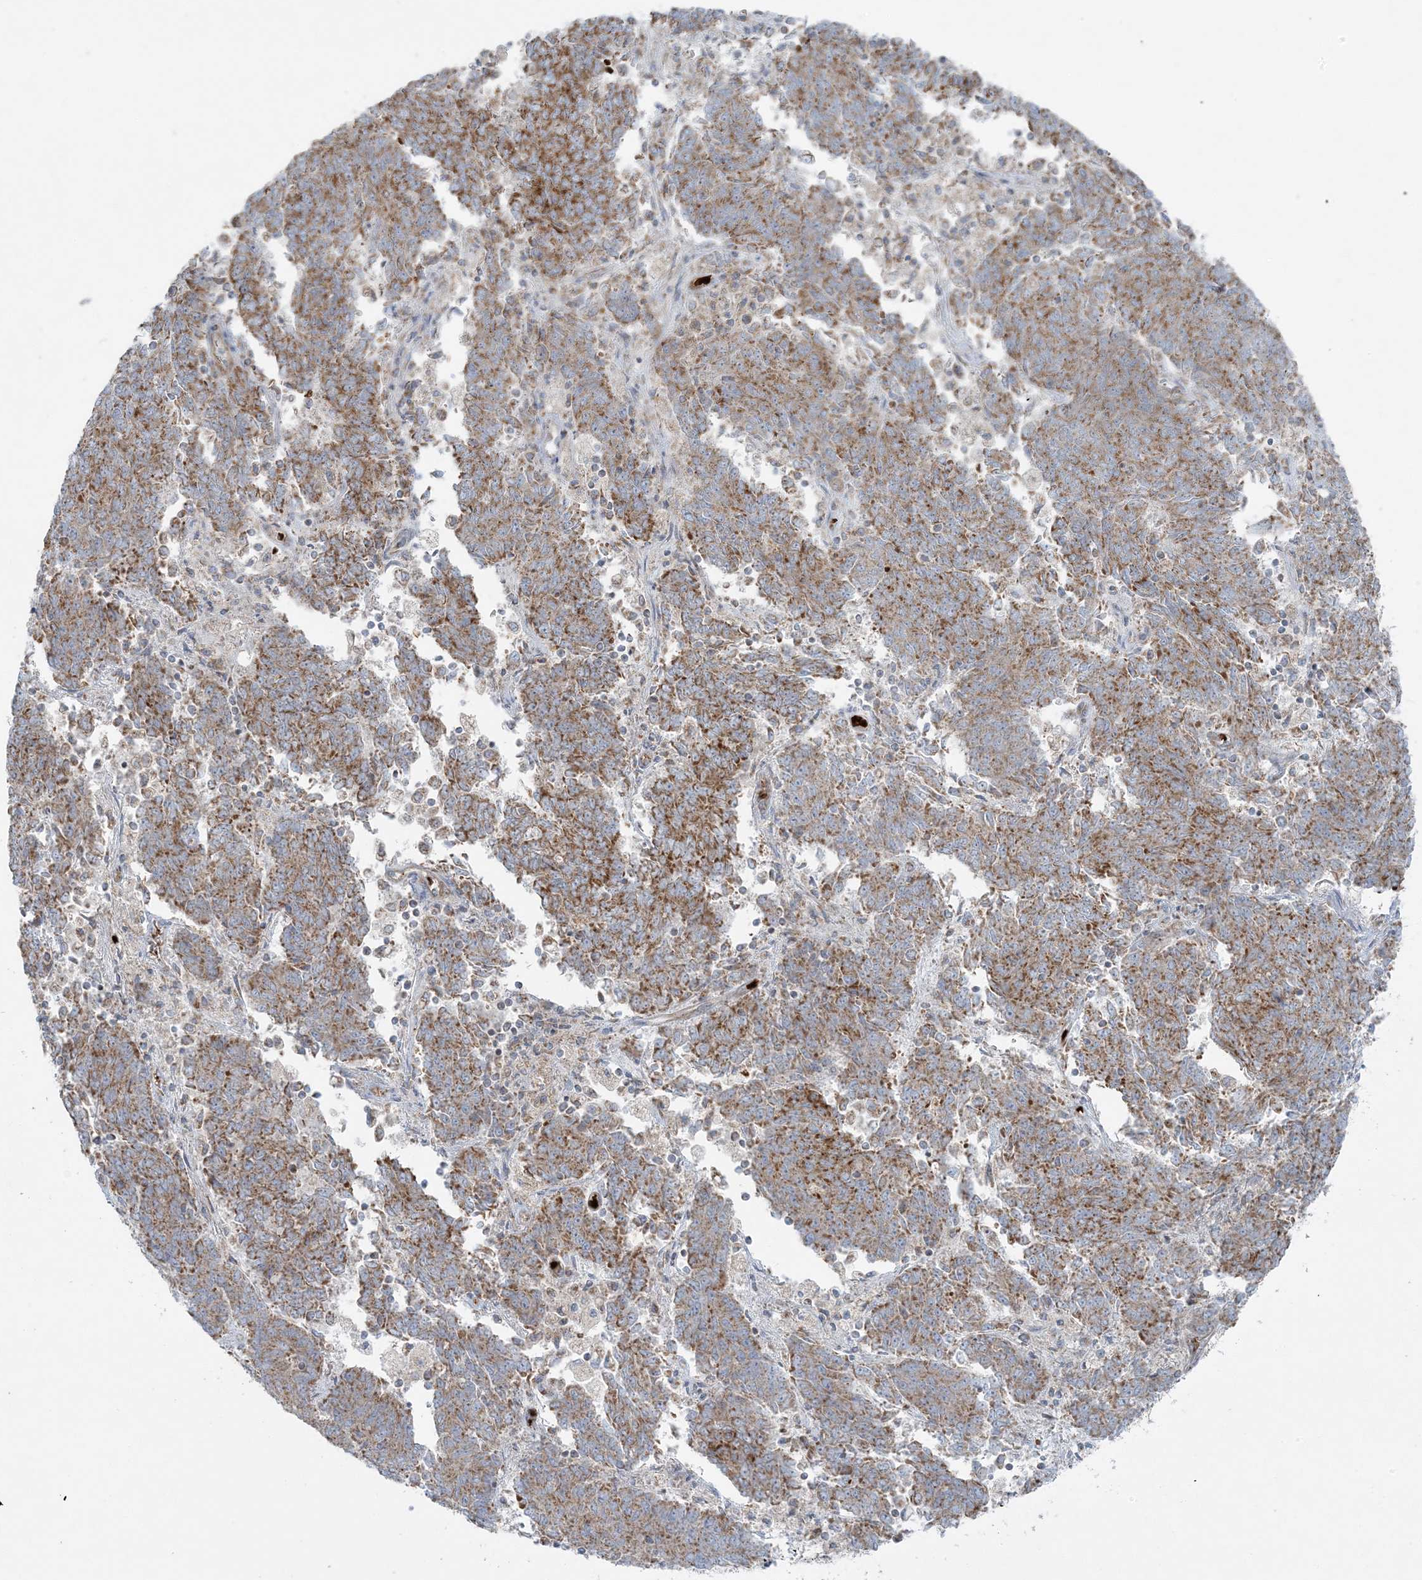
{"staining": {"intensity": "moderate", "quantity": ">75%", "location": "cytoplasmic/membranous"}, "tissue": "endometrial cancer", "cell_type": "Tumor cells", "image_type": "cancer", "snomed": [{"axis": "morphology", "description": "Adenocarcinoma, NOS"}, {"axis": "topography", "description": "Endometrium"}], "caption": "Adenocarcinoma (endometrial) tissue exhibits moderate cytoplasmic/membranous staining in about >75% of tumor cells", "gene": "PIK3R4", "patient": {"sex": "female", "age": 80}}